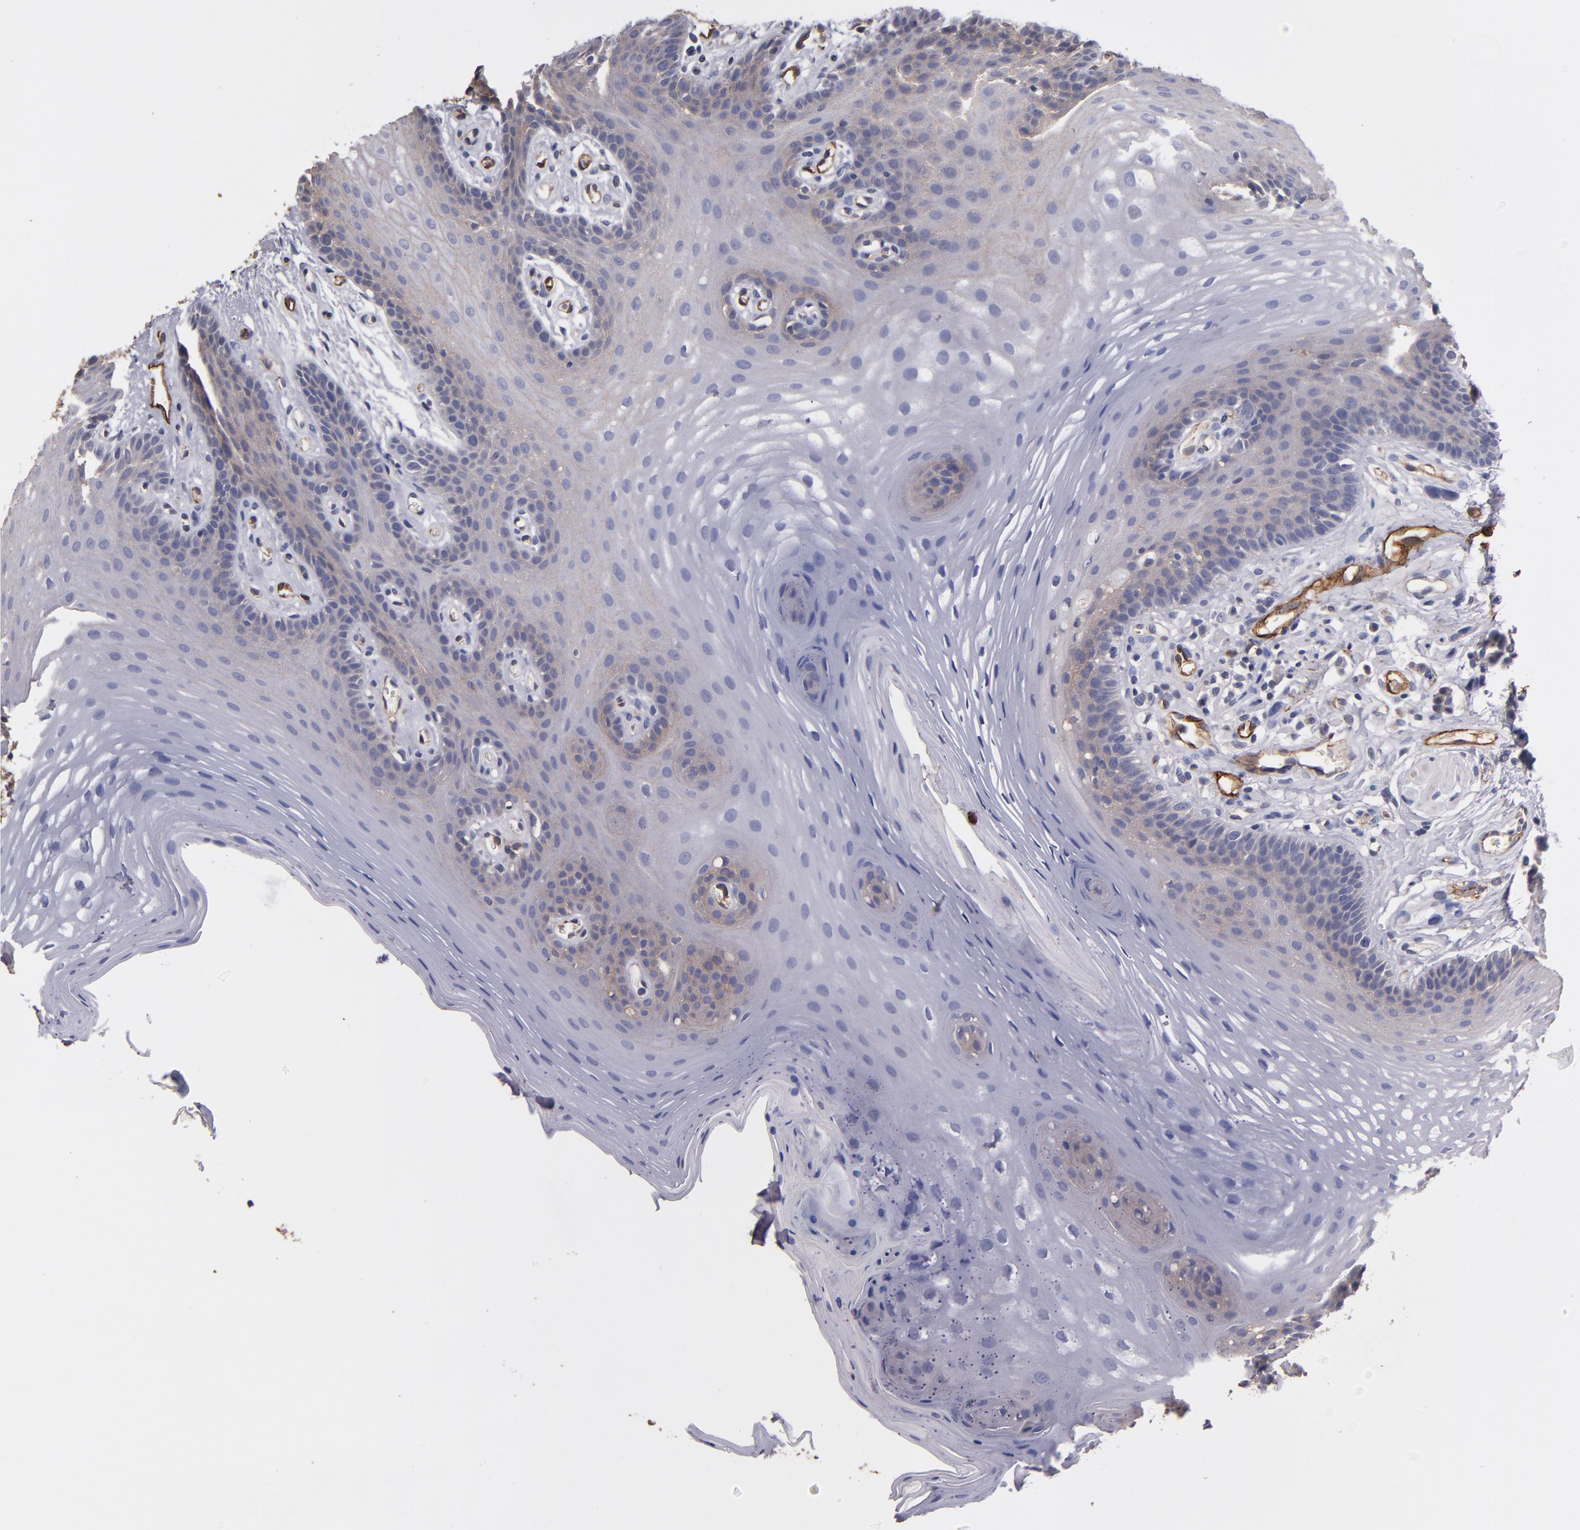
{"staining": {"intensity": "weak", "quantity": "25%-75%", "location": "cytoplasmic/membranous"}, "tissue": "oral mucosa", "cell_type": "Squamous epithelial cells", "image_type": "normal", "snomed": [{"axis": "morphology", "description": "Normal tissue, NOS"}, {"axis": "topography", "description": "Oral tissue"}], "caption": "A low amount of weak cytoplasmic/membranous positivity is identified in about 25%-75% of squamous epithelial cells in unremarkable oral mucosa. Using DAB (brown) and hematoxylin (blue) stains, captured at high magnification using brightfield microscopy.", "gene": "CLDN5", "patient": {"sex": "male", "age": 62}}